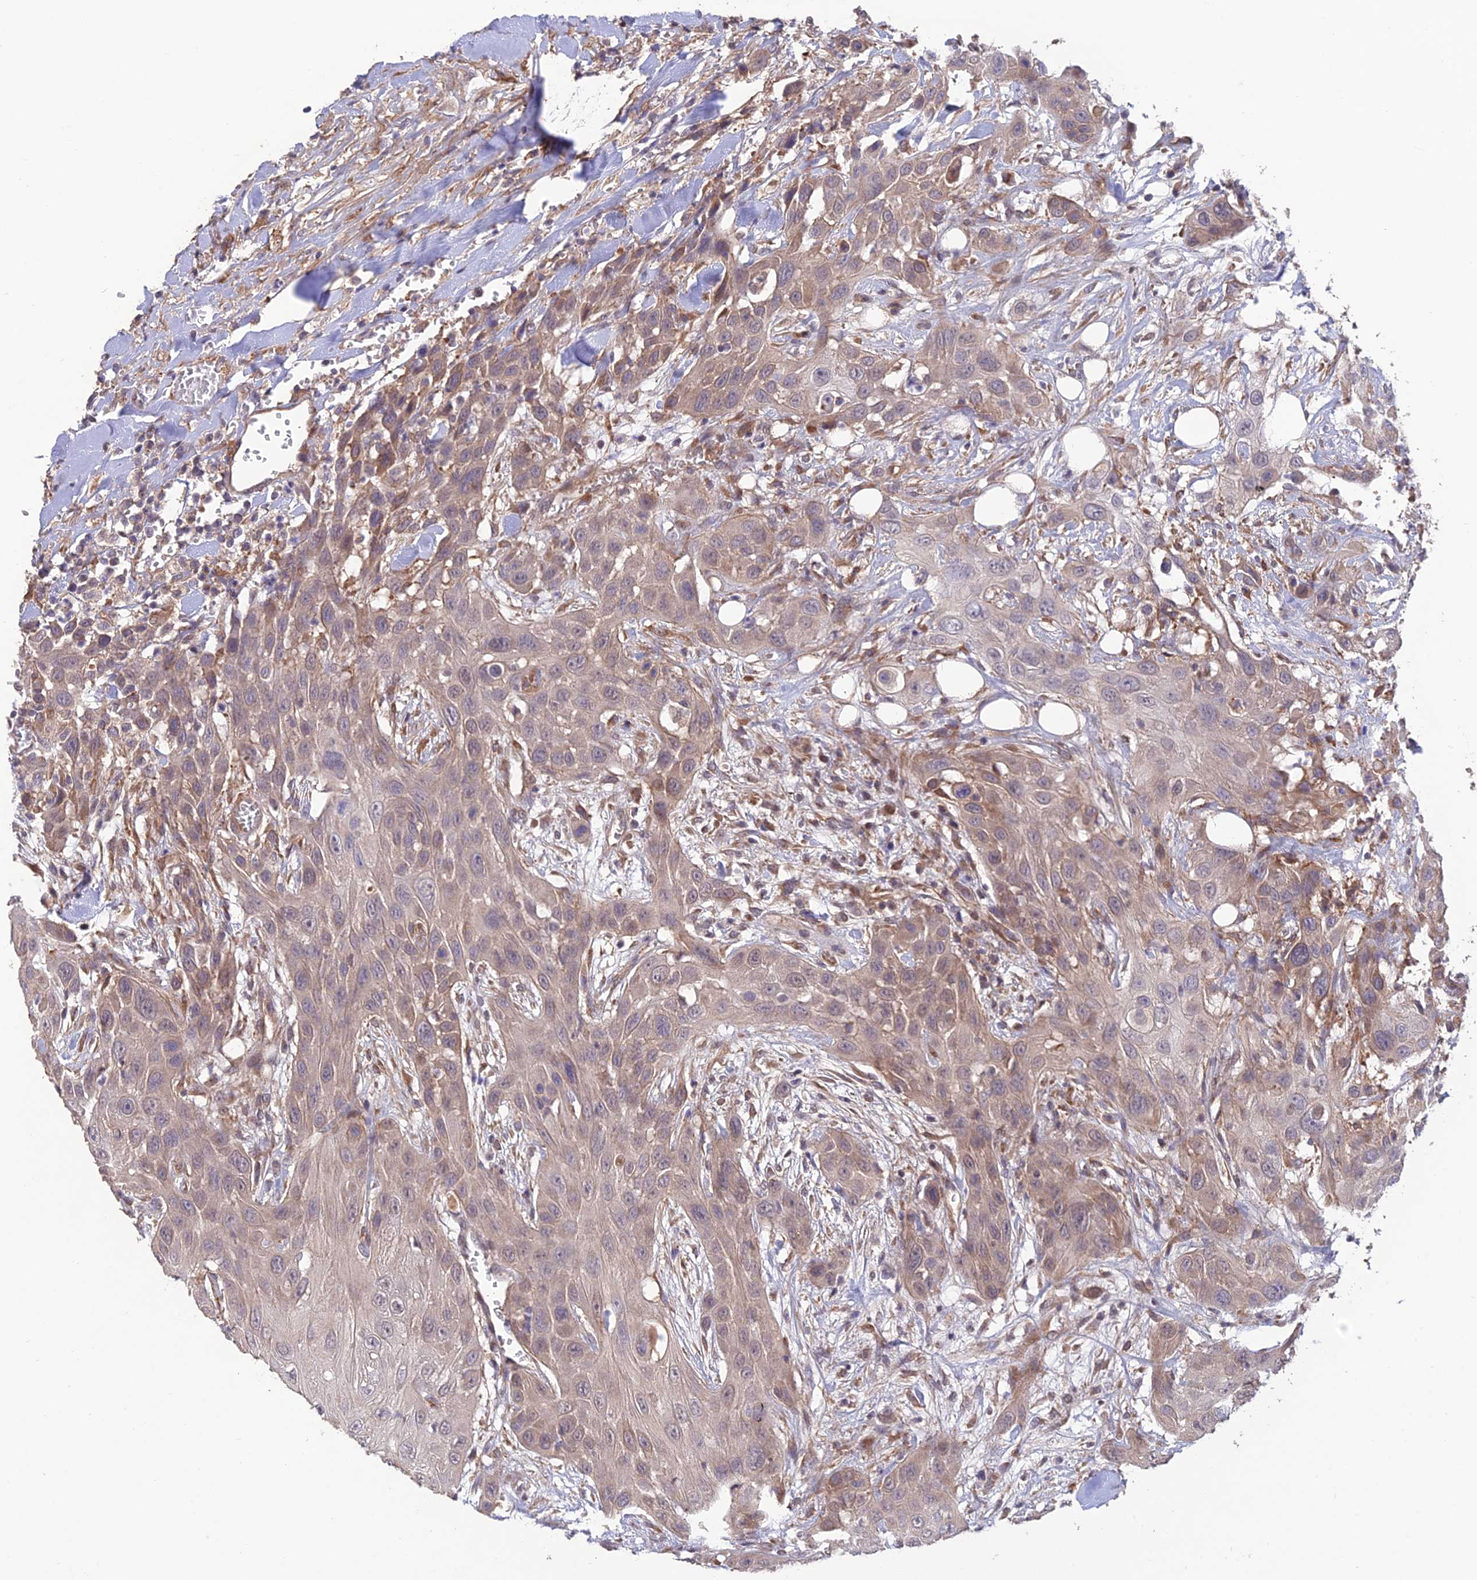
{"staining": {"intensity": "weak", "quantity": "25%-75%", "location": "cytoplasmic/membranous"}, "tissue": "head and neck cancer", "cell_type": "Tumor cells", "image_type": "cancer", "snomed": [{"axis": "morphology", "description": "Squamous cell carcinoma, NOS"}, {"axis": "topography", "description": "Head-Neck"}], "caption": "Squamous cell carcinoma (head and neck) was stained to show a protein in brown. There is low levels of weak cytoplasmic/membranous expression in about 25%-75% of tumor cells. (brown staining indicates protein expression, while blue staining denotes nuclei).", "gene": "PAGR1", "patient": {"sex": "male", "age": 81}}